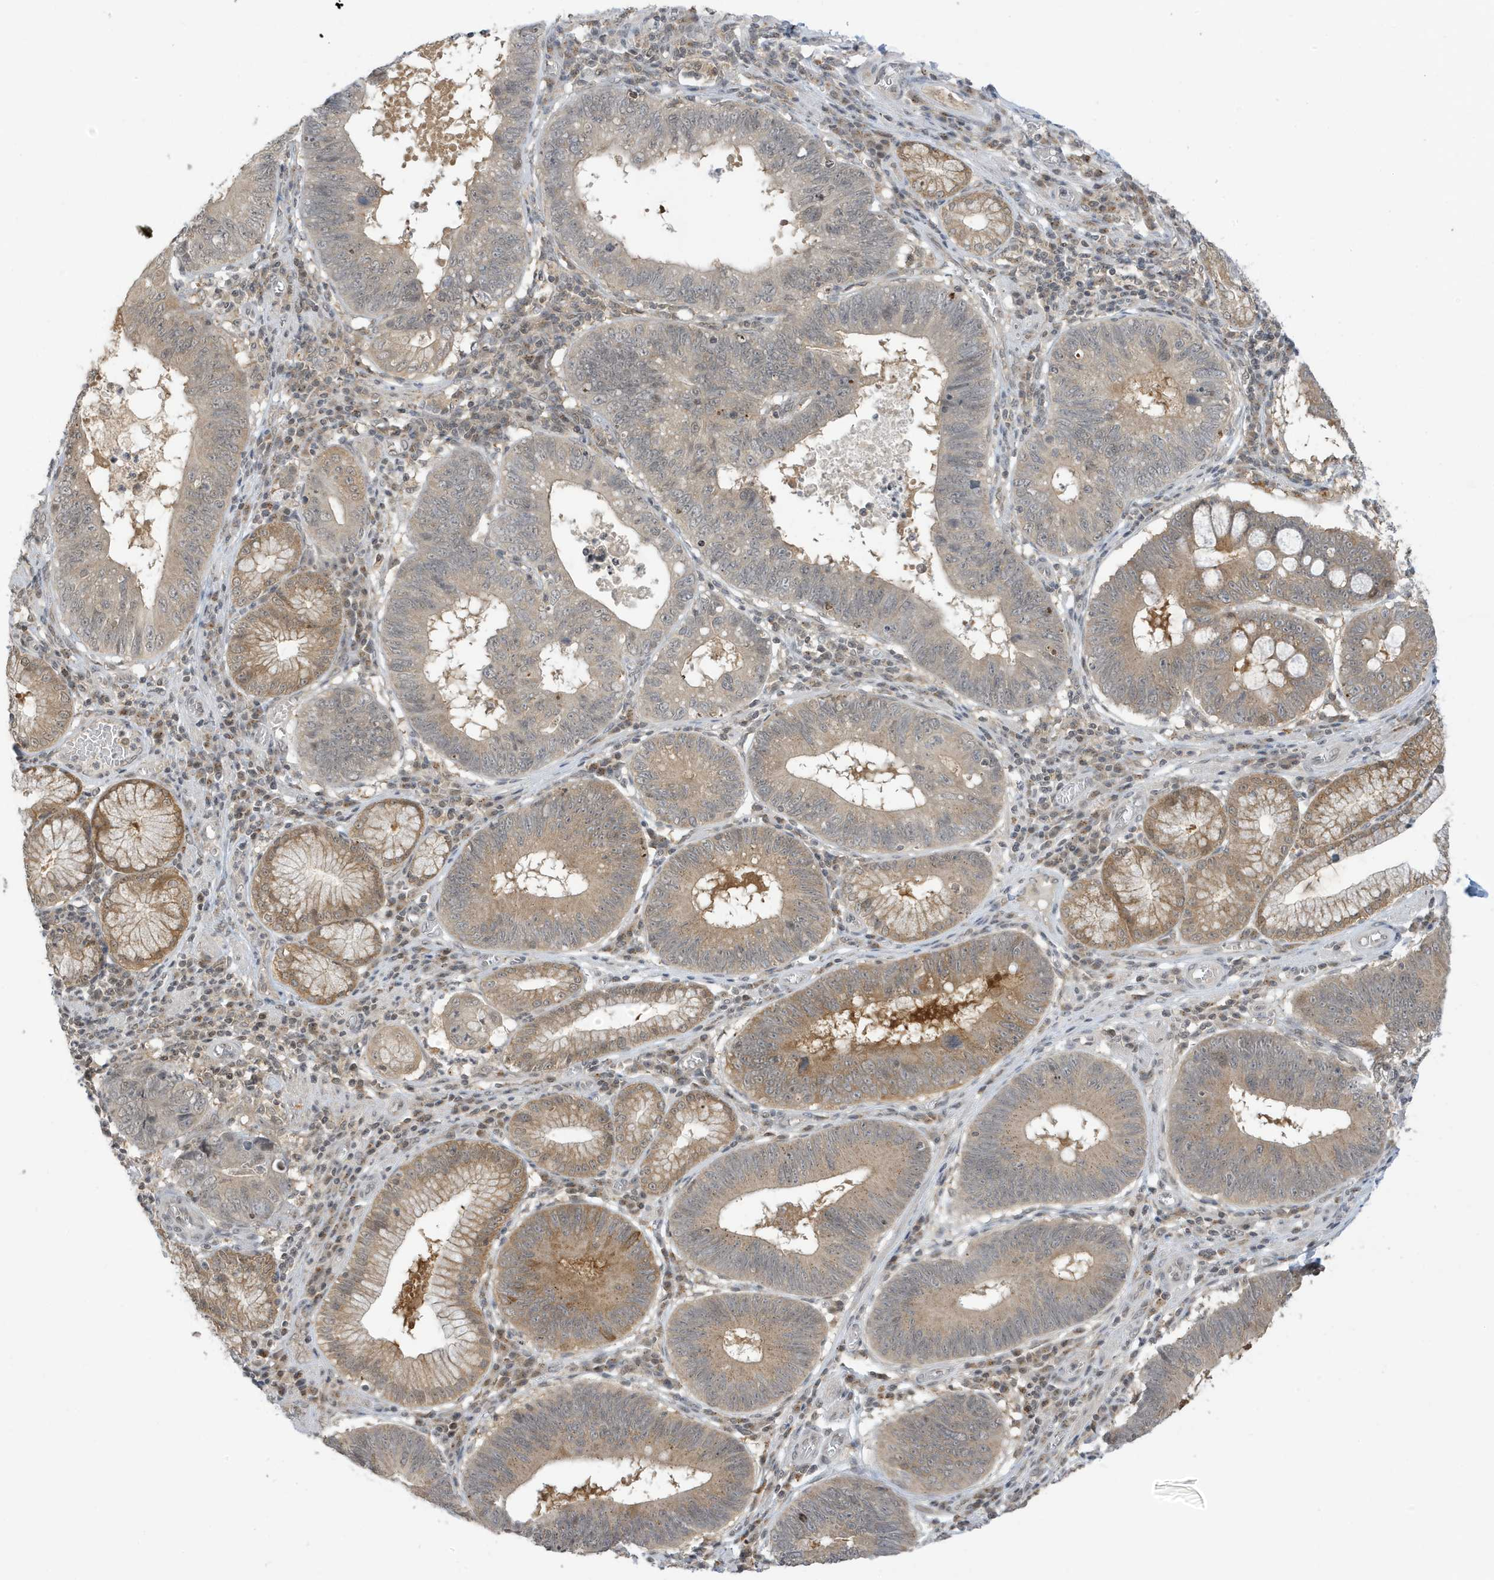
{"staining": {"intensity": "moderate", "quantity": "25%-75%", "location": "cytoplasmic/membranous,nuclear"}, "tissue": "stomach cancer", "cell_type": "Tumor cells", "image_type": "cancer", "snomed": [{"axis": "morphology", "description": "Adenocarcinoma, NOS"}, {"axis": "topography", "description": "Stomach"}], "caption": "This image demonstrates stomach adenocarcinoma stained with immunohistochemistry to label a protein in brown. The cytoplasmic/membranous and nuclear of tumor cells show moderate positivity for the protein. Nuclei are counter-stained blue.", "gene": "TAB3", "patient": {"sex": "male", "age": 59}}